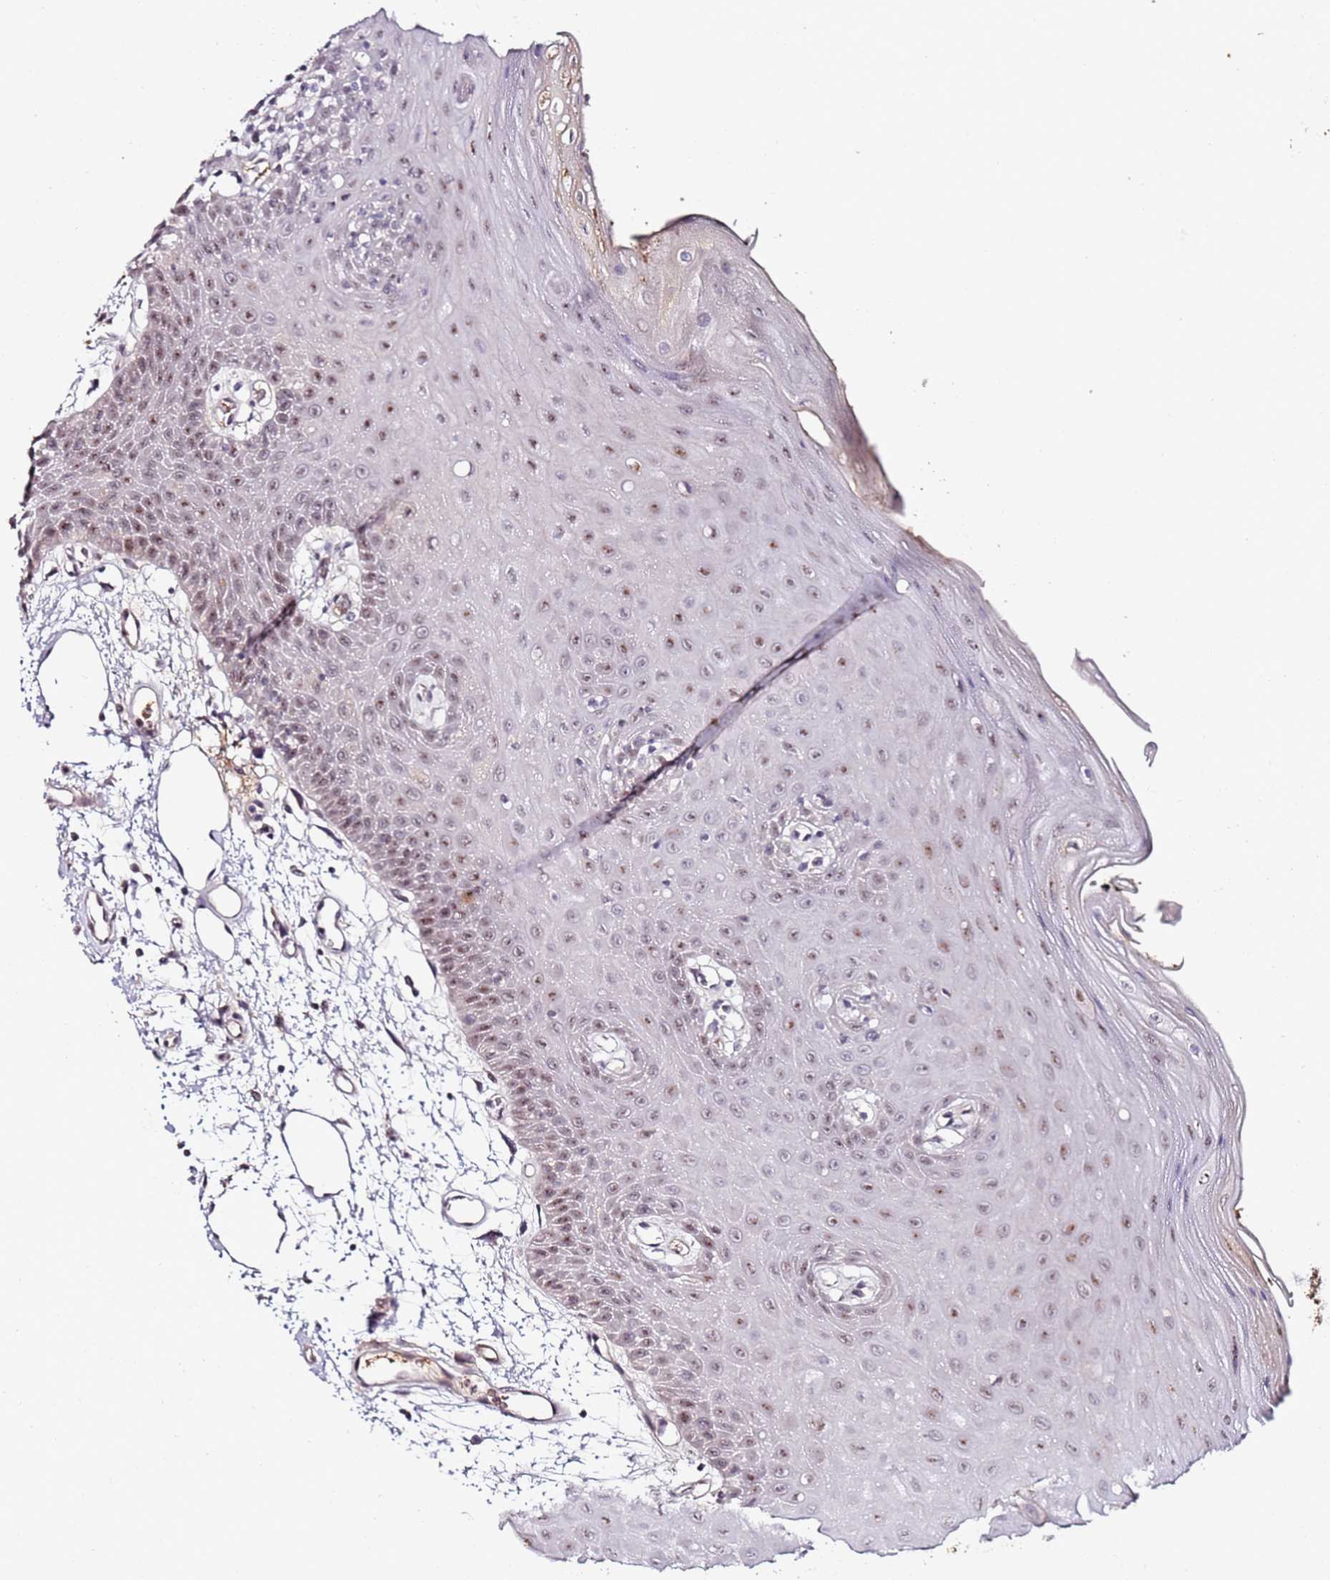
{"staining": {"intensity": "moderate", "quantity": "25%-75%", "location": "nuclear"}, "tissue": "oral mucosa", "cell_type": "Squamous epithelial cells", "image_type": "normal", "snomed": [{"axis": "morphology", "description": "Normal tissue, NOS"}, {"axis": "topography", "description": "Oral tissue"}, {"axis": "topography", "description": "Tounge, NOS"}], "caption": "Brown immunohistochemical staining in benign oral mucosa reveals moderate nuclear positivity in about 25%-75% of squamous epithelial cells.", "gene": "DUSP28", "patient": {"sex": "female", "age": 59}}